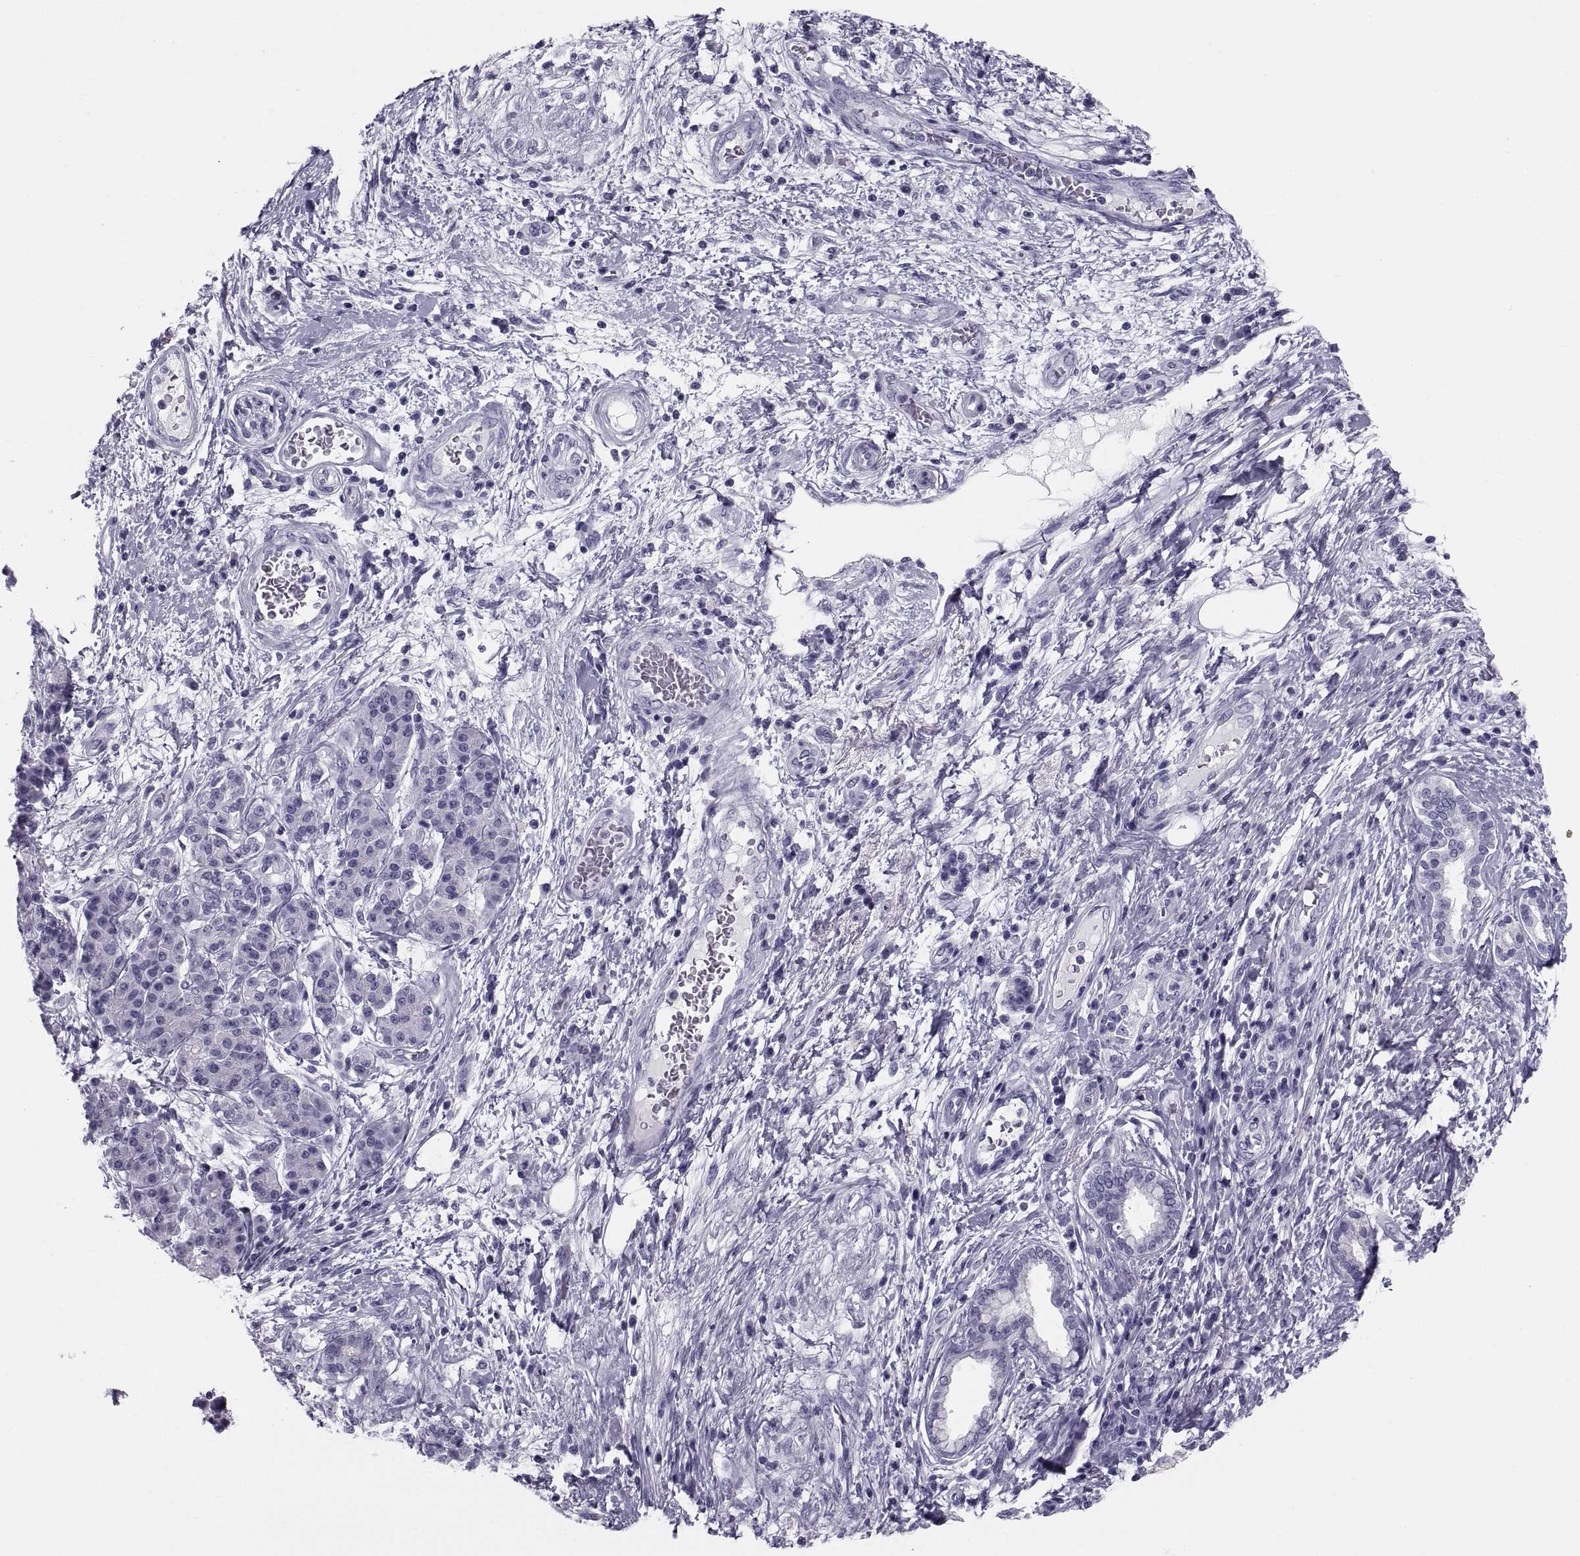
{"staining": {"intensity": "negative", "quantity": "none", "location": "none"}, "tissue": "pancreatic cancer", "cell_type": "Tumor cells", "image_type": "cancer", "snomed": [{"axis": "morphology", "description": "Adenocarcinoma, NOS"}, {"axis": "topography", "description": "Pancreas"}], "caption": "A high-resolution image shows immunohistochemistry staining of pancreatic cancer, which shows no significant expression in tumor cells. (Stains: DAB (3,3'-diaminobenzidine) immunohistochemistry (IHC) with hematoxylin counter stain, Microscopy: brightfield microscopy at high magnification).", "gene": "CRISP1", "patient": {"sex": "female", "age": 73}}